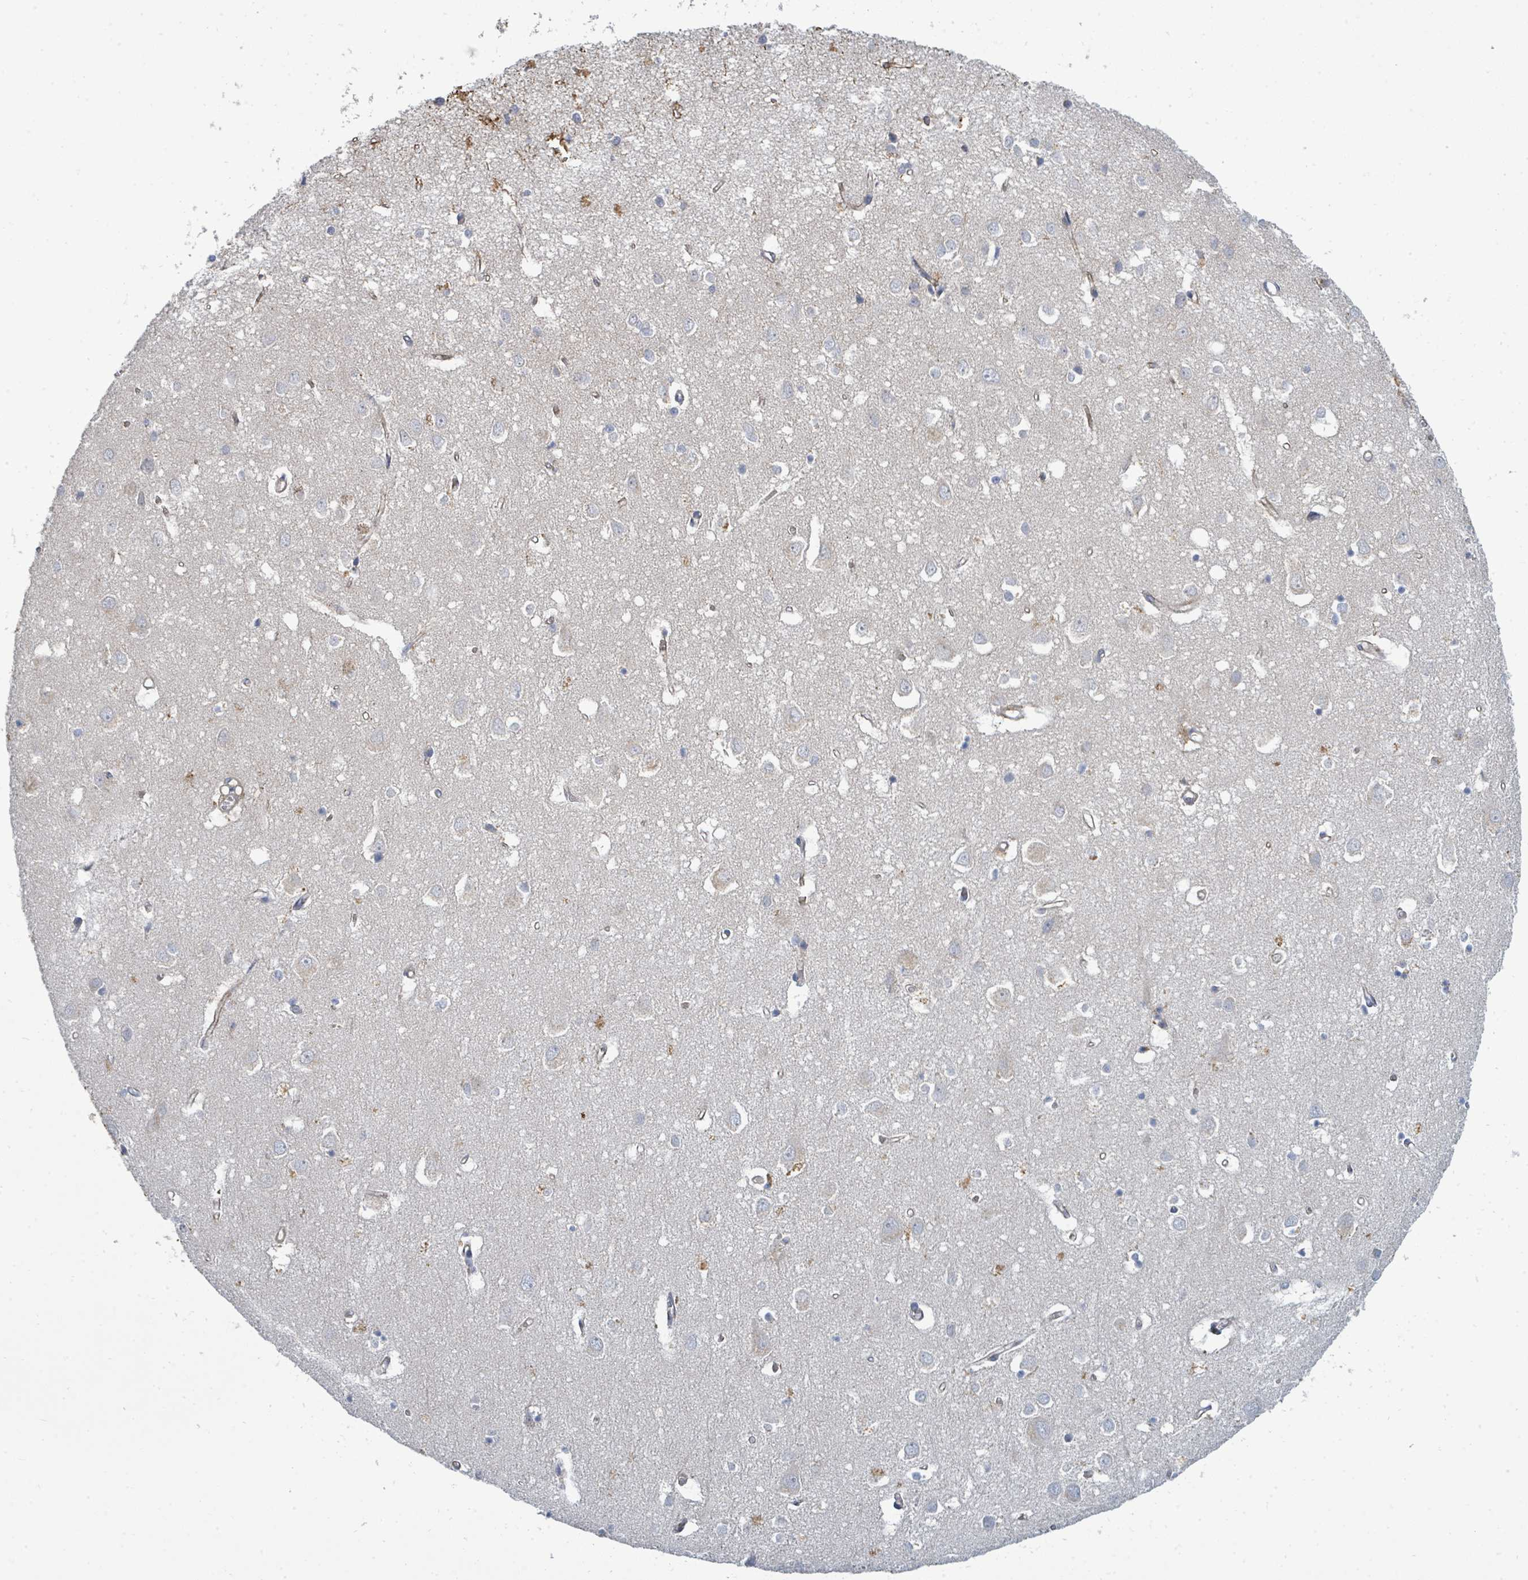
{"staining": {"intensity": "strong", "quantity": ">75%", "location": "cytoplasmic/membranous"}, "tissue": "cerebral cortex", "cell_type": "Endothelial cells", "image_type": "normal", "snomed": [{"axis": "morphology", "description": "Normal tissue, NOS"}, {"axis": "topography", "description": "Cerebral cortex"}], "caption": "A brown stain highlights strong cytoplasmic/membranous expression of a protein in endothelial cells of normal cerebral cortex. The protein of interest is shown in brown color, while the nuclei are stained blue.", "gene": "IFIT1", "patient": {"sex": "male", "age": 70}}